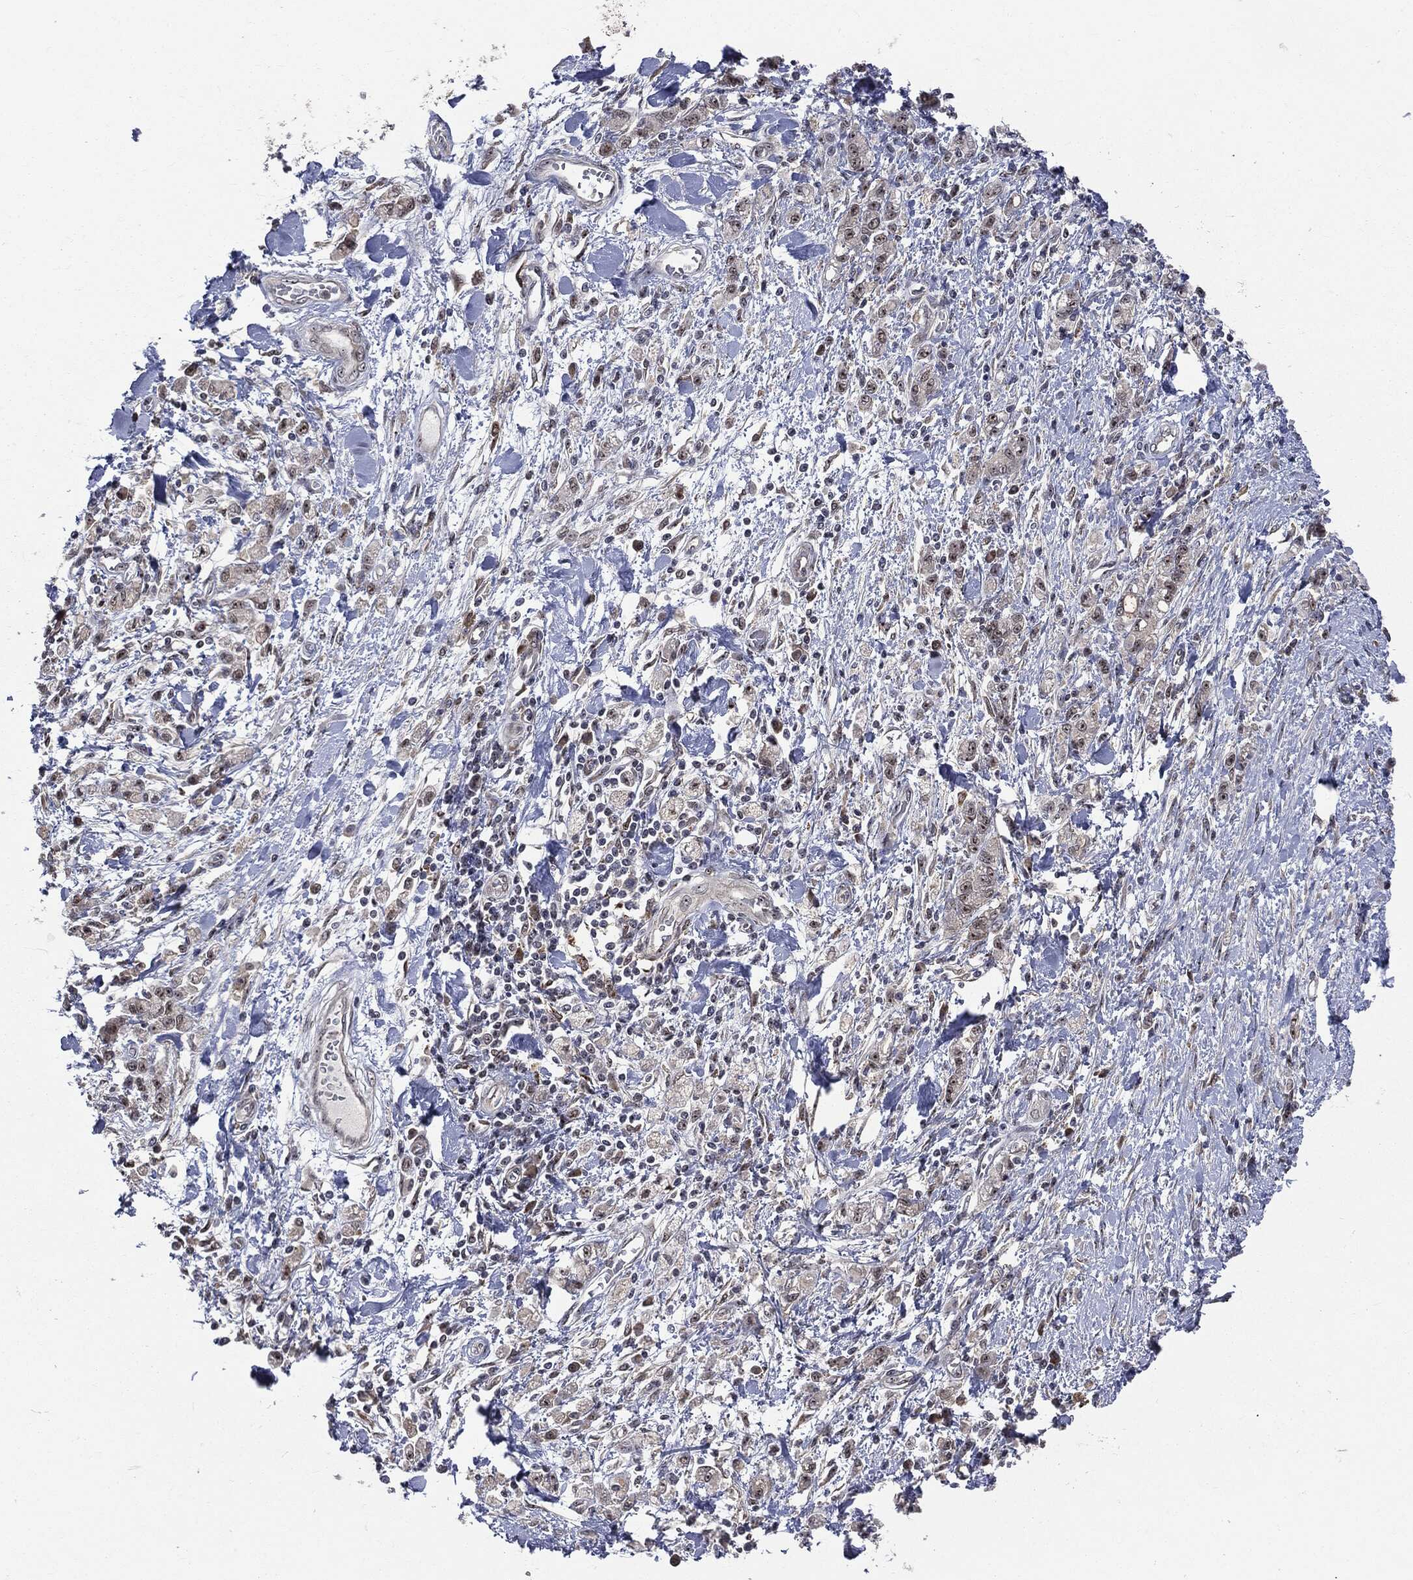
{"staining": {"intensity": "weak", "quantity": "<25%", "location": "nuclear"}, "tissue": "stomach cancer", "cell_type": "Tumor cells", "image_type": "cancer", "snomed": [{"axis": "morphology", "description": "Adenocarcinoma, NOS"}, {"axis": "topography", "description": "Stomach"}], "caption": "This is an immunohistochemistry photomicrograph of human stomach cancer (adenocarcinoma). There is no positivity in tumor cells.", "gene": "TRMT1L", "patient": {"sex": "male", "age": 77}}